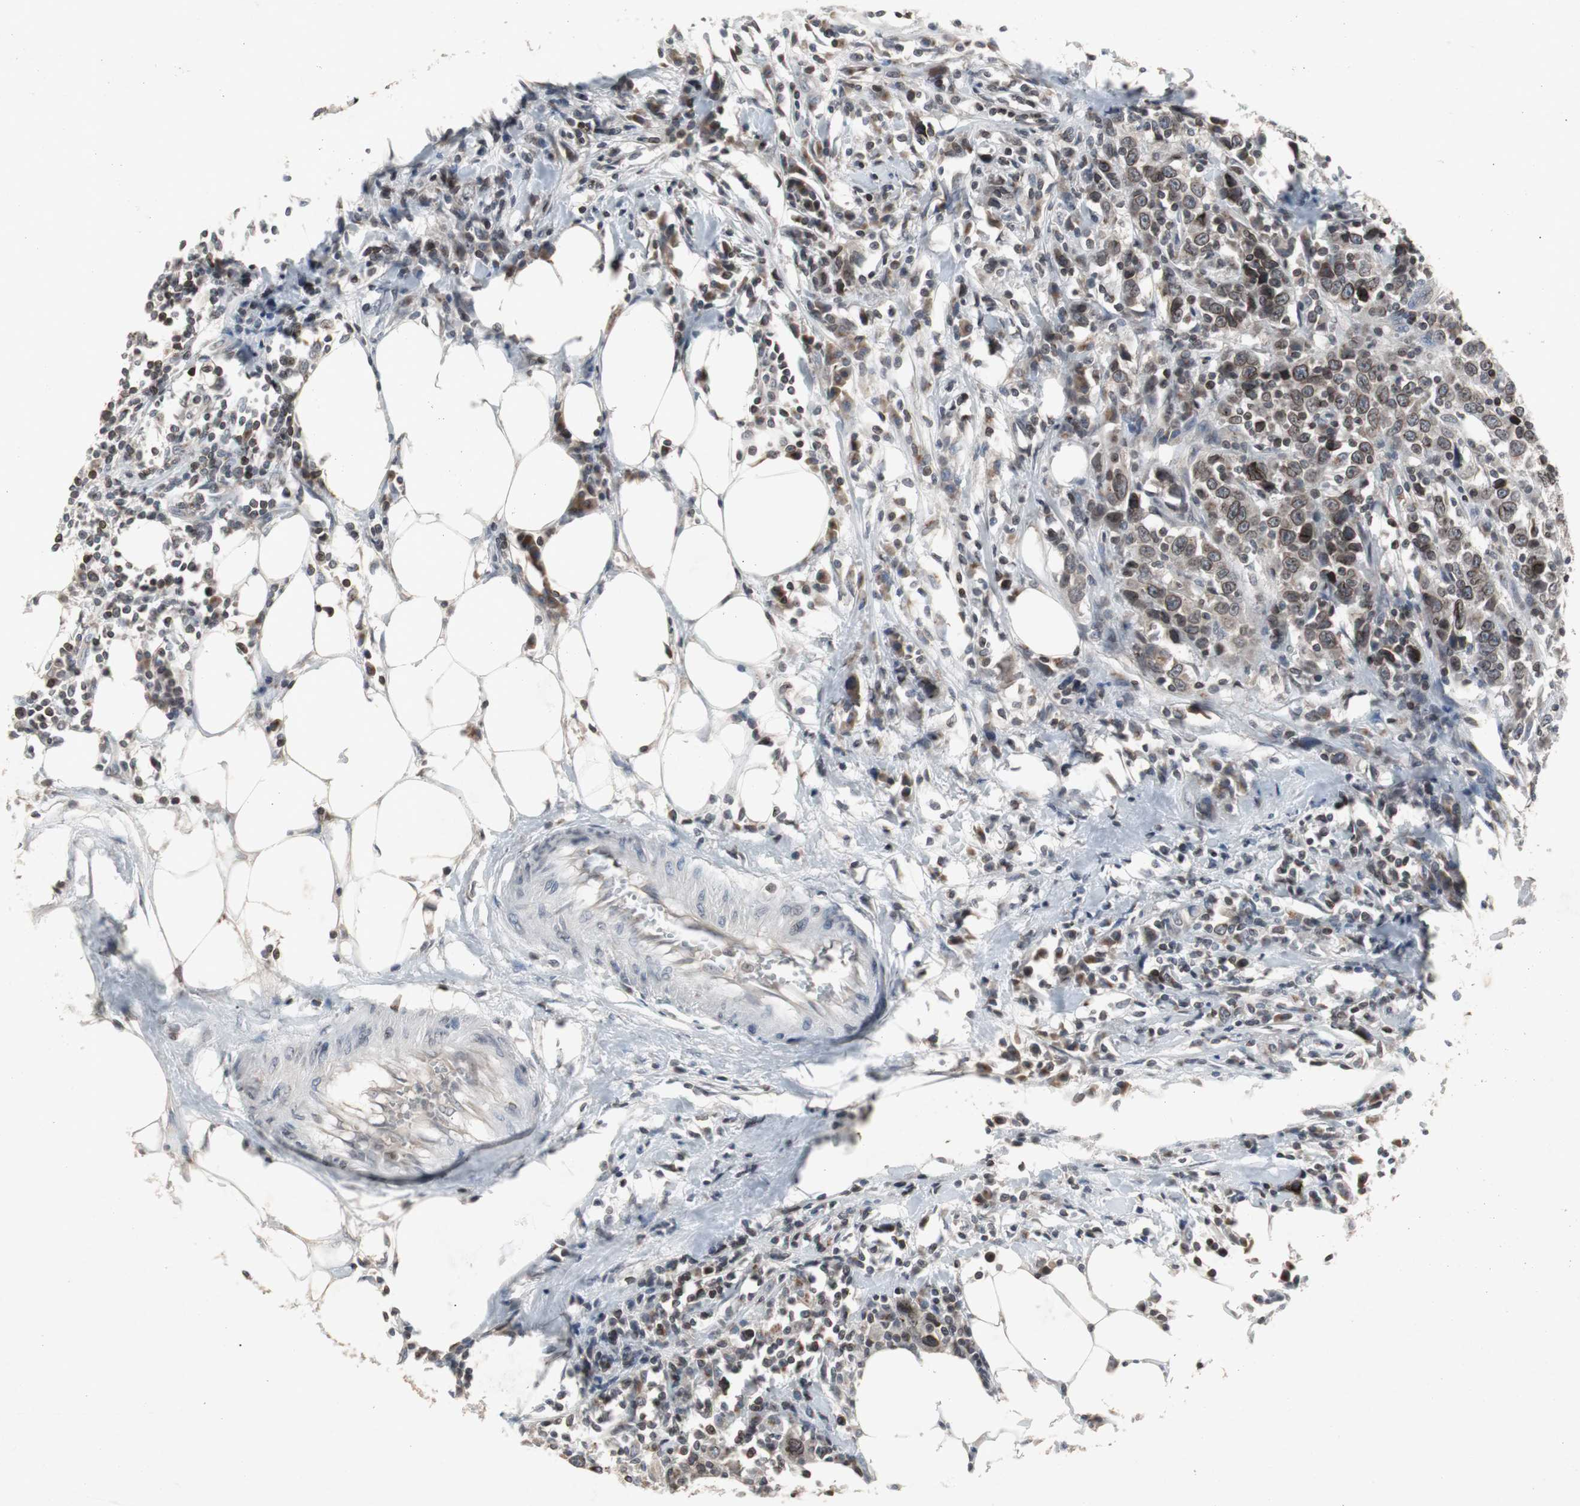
{"staining": {"intensity": "strong", "quantity": "25%-75%", "location": "cytoplasmic/membranous,nuclear"}, "tissue": "urothelial cancer", "cell_type": "Tumor cells", "image_type": "cancer", "snomed": [{"axis": "morphology", "description": "Urothelial carcinoma, High grade"}, {"axis": "topography", "description": "Urinary bladder"}], "caption": "Immunohistochemistry (IHC) (DAB (3,3'-diaminobenzidine)) staining of human urothelial cancer displays strong cytoplasmic/membranous and nuclear protein expression in about 25%-75% of tumor cells.", "gene": "ZNF396", "patient": {"sex": "male", "age": 61}}